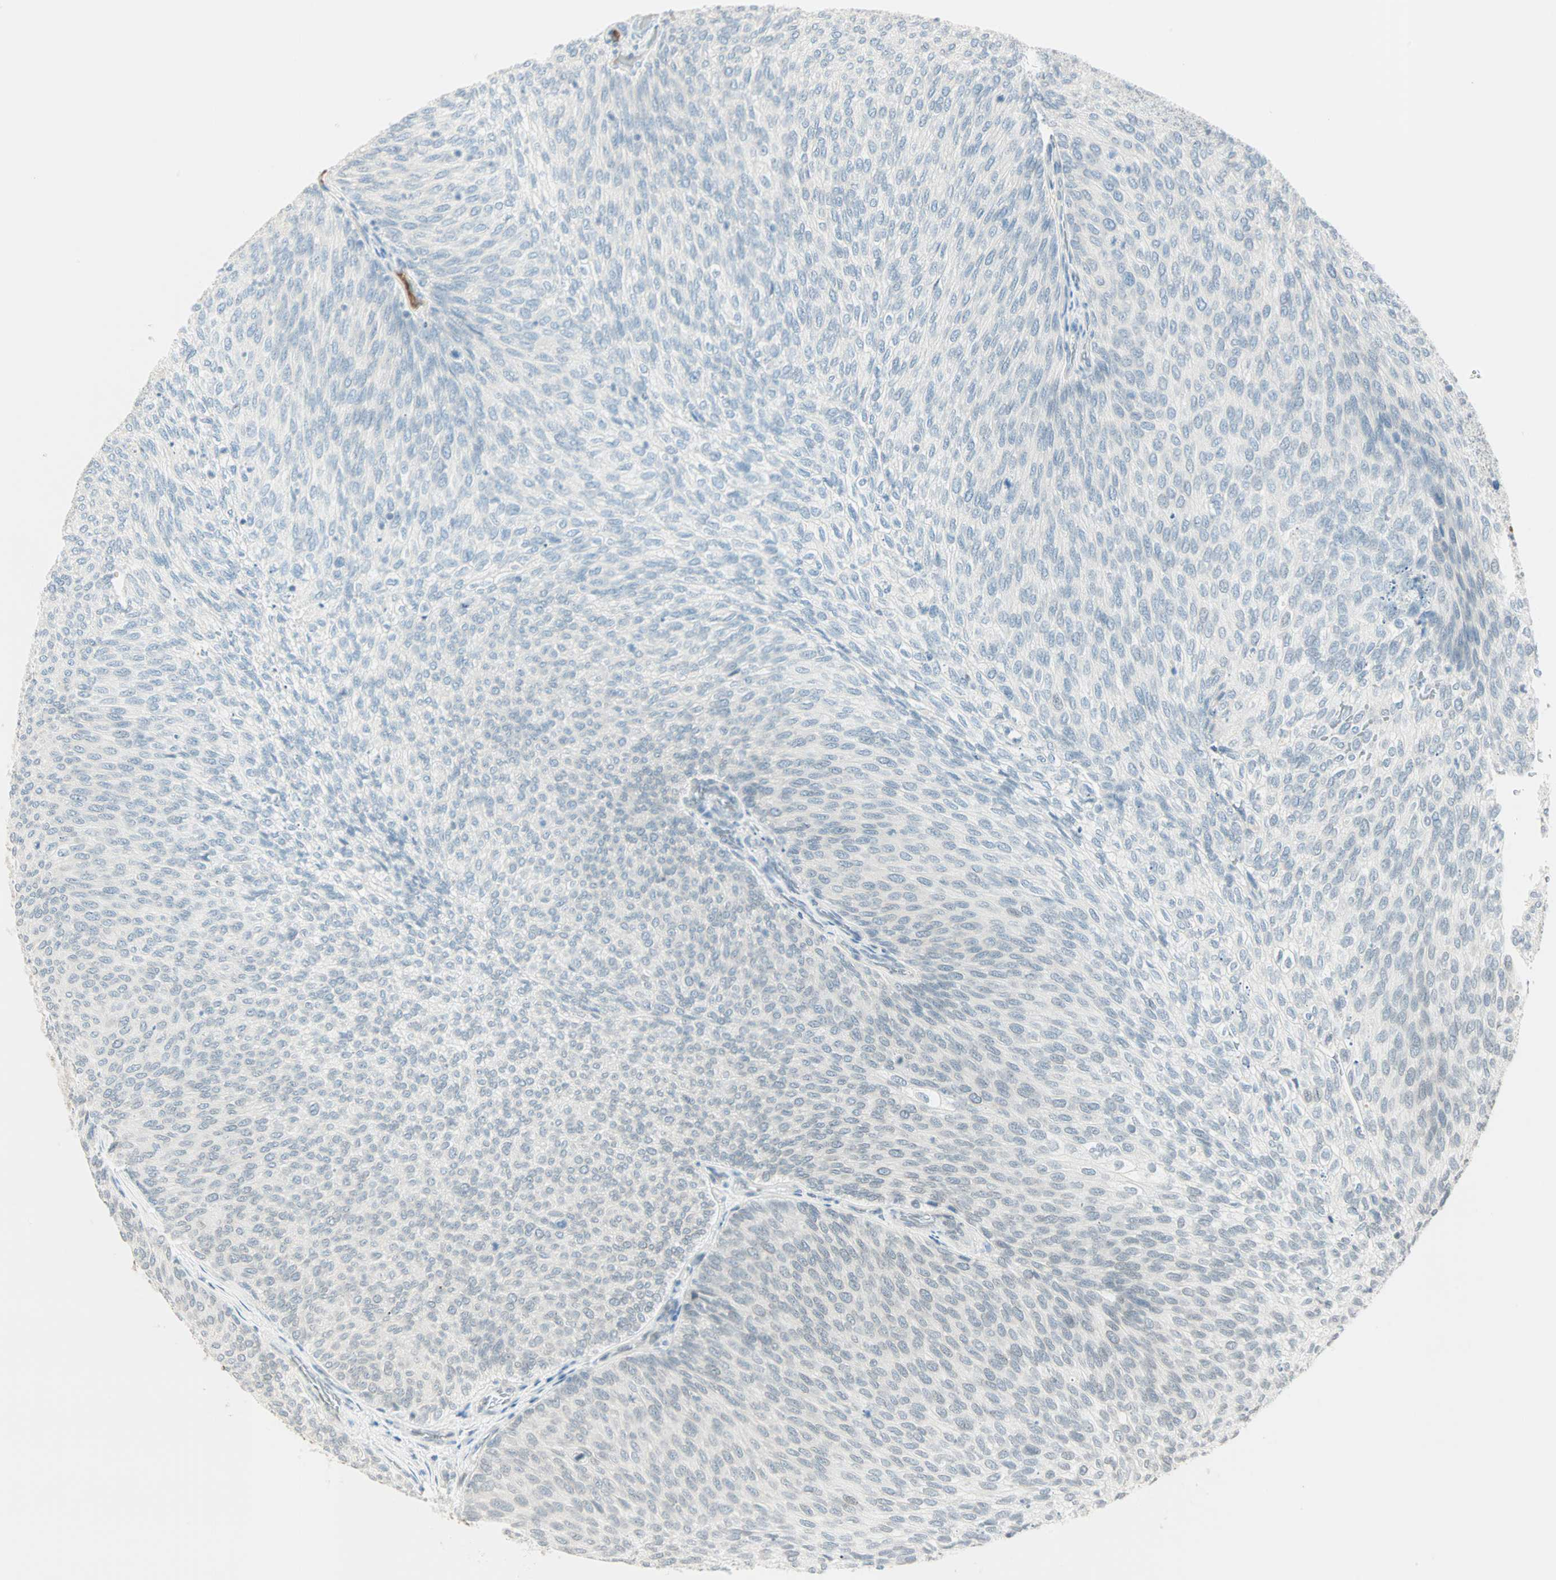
{"staining": {"intensity": "negative", "quantity": "none", "location": "none"}, "tissue": "urothelial cancer", "cell_type": "Tumor cells", "image_type": "cancer", "snomed": [{"axis": "morphology", "description": "Urothelial carcinoma, Low grade"}, {"axis": "topography", "description": "Urinary bladder"}], "caption": "Urothelial cancer stained for a protein using immunohistochemistry shows no positivity tumor cells.", "gene": "BCAN", "patient": {"sex": "female", "age": 79}}